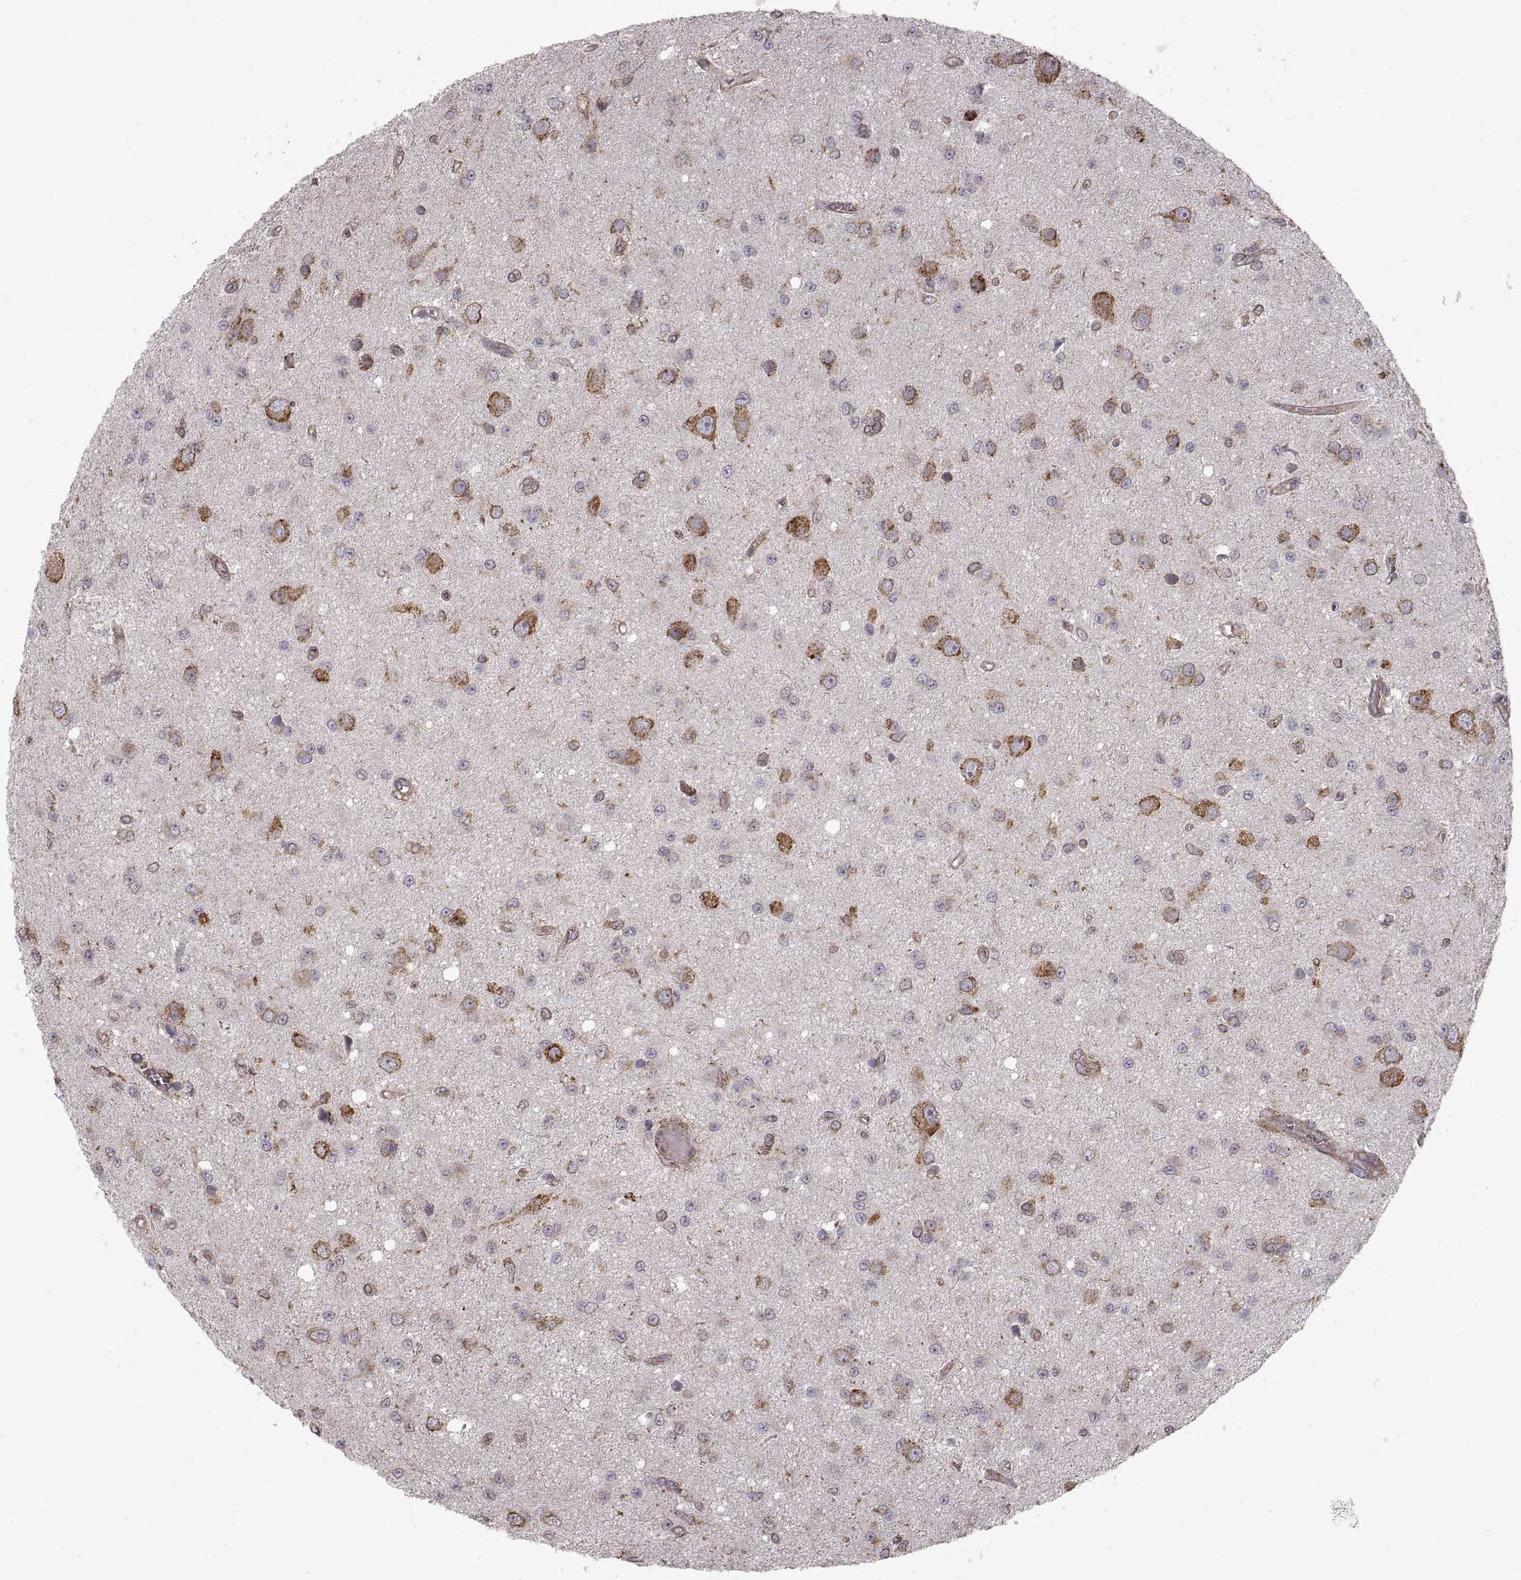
{"staining": {"intensity": "negative", "quantity": "none", "location": "none"}, "tissue": "glioma", "cell_type": "Tumor cells", "image_type": "cancer", "snomed": [{"axis": "morphology", "description": "Glioma, malignant, Low grade"}, {"axis": "topography", "description": "Brain"}], "caption": "Immunohistochemistry of malignant glioma (low-grade) exhibits no expression in tumor cells.", "gene": "PDIA3", "patient": {"sex": "female", "age": 45}}